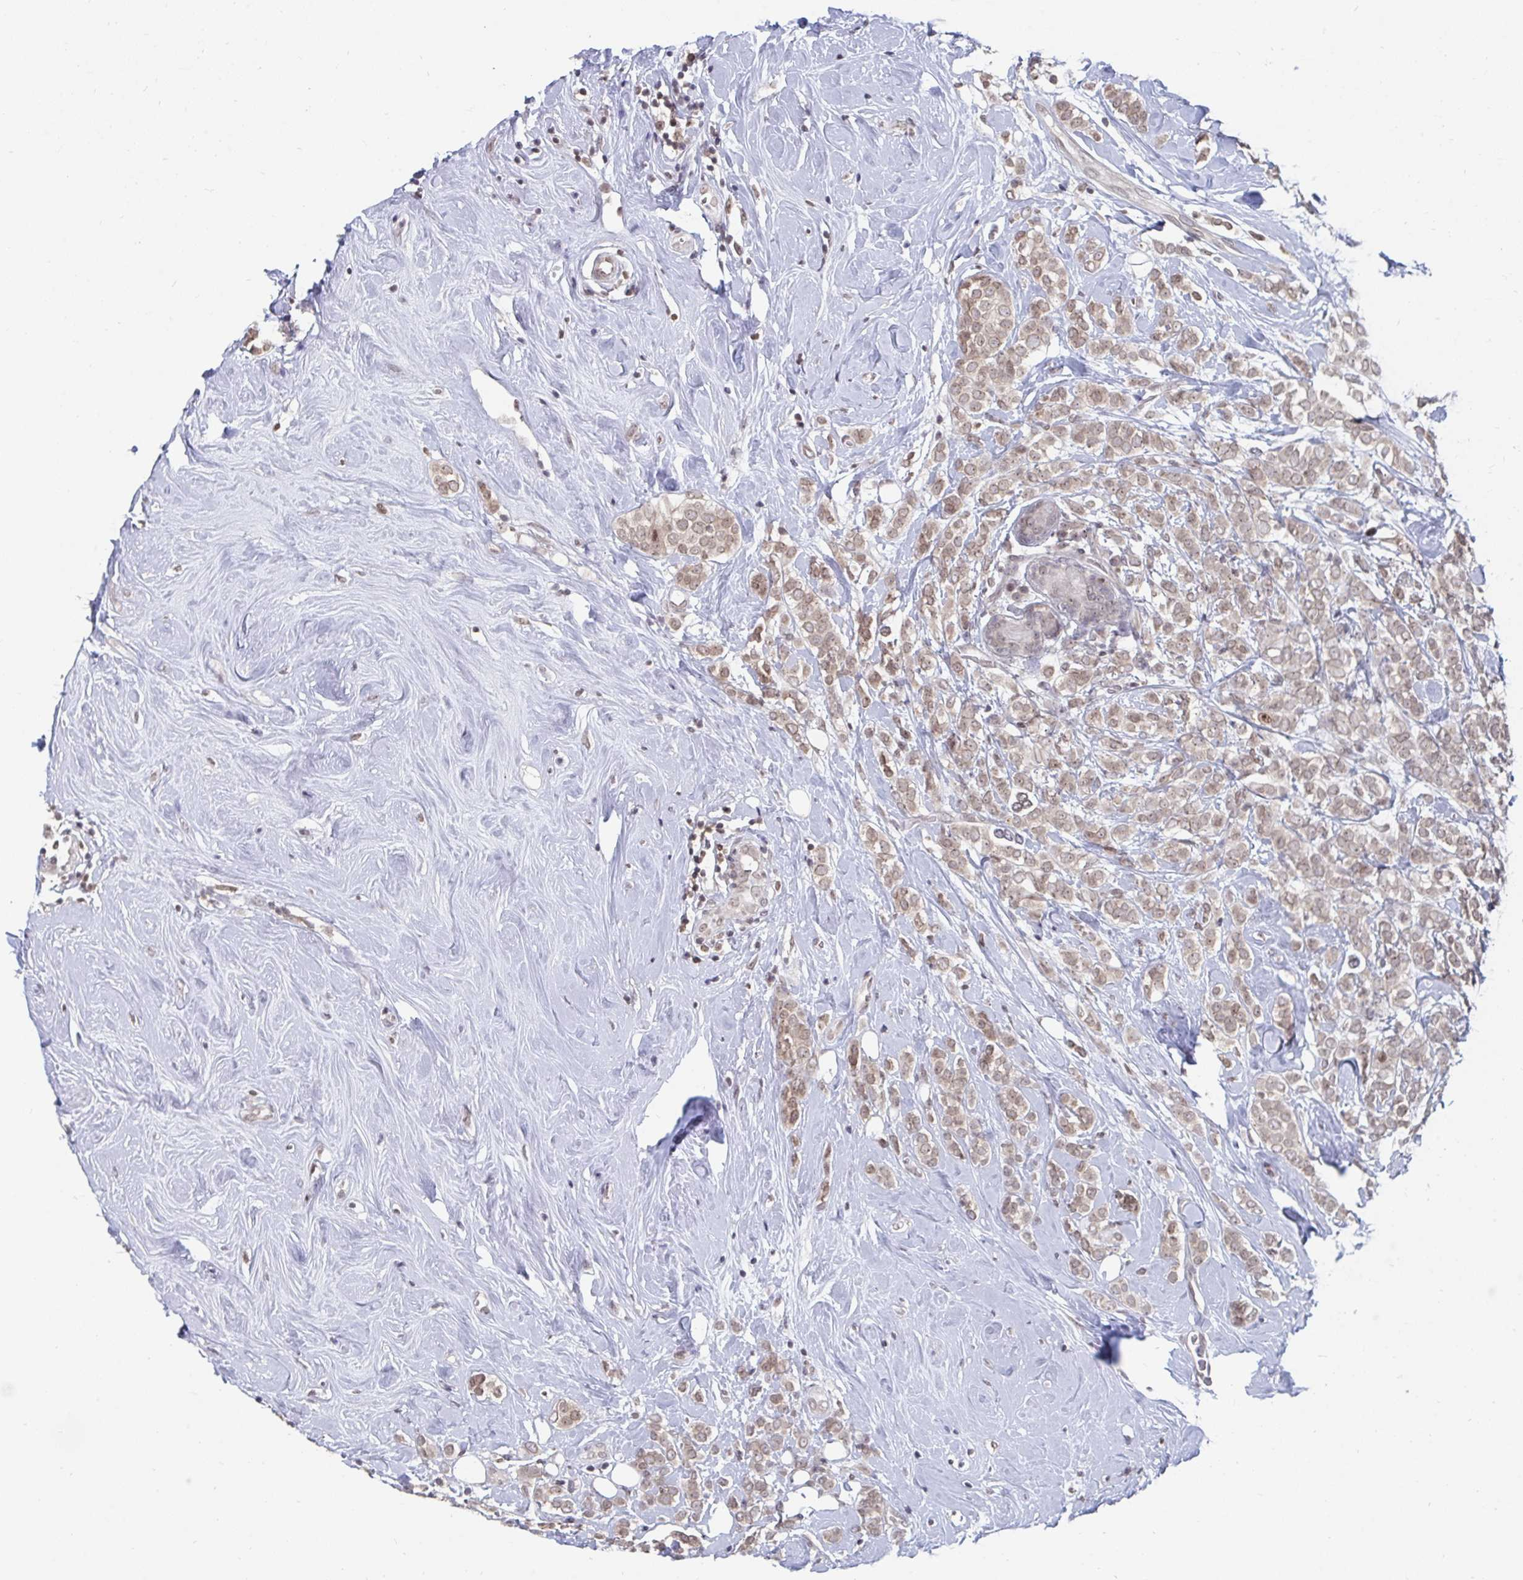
{"staining": {"intensity": "weak", "quantity": ">75%", "location": "cytoplasmic/membranous"}, "tissue": "breast cancer", "cell_type": "Tumor cells", "image_type": "cancer", "snomed": [{"axis": "morphology", "description": "Lobular carcinoma"}, {"axis": "topography", "description": "Breast"}], "caption": "Brown immunohistochemical staining in breast cancer (lobular carcinoma) shows weak cytoplasmic/membranous positivity in approximately >75% of tumor cells.", "gene": "TRIP12", "patient": {"sex": "female", "age": 49}}